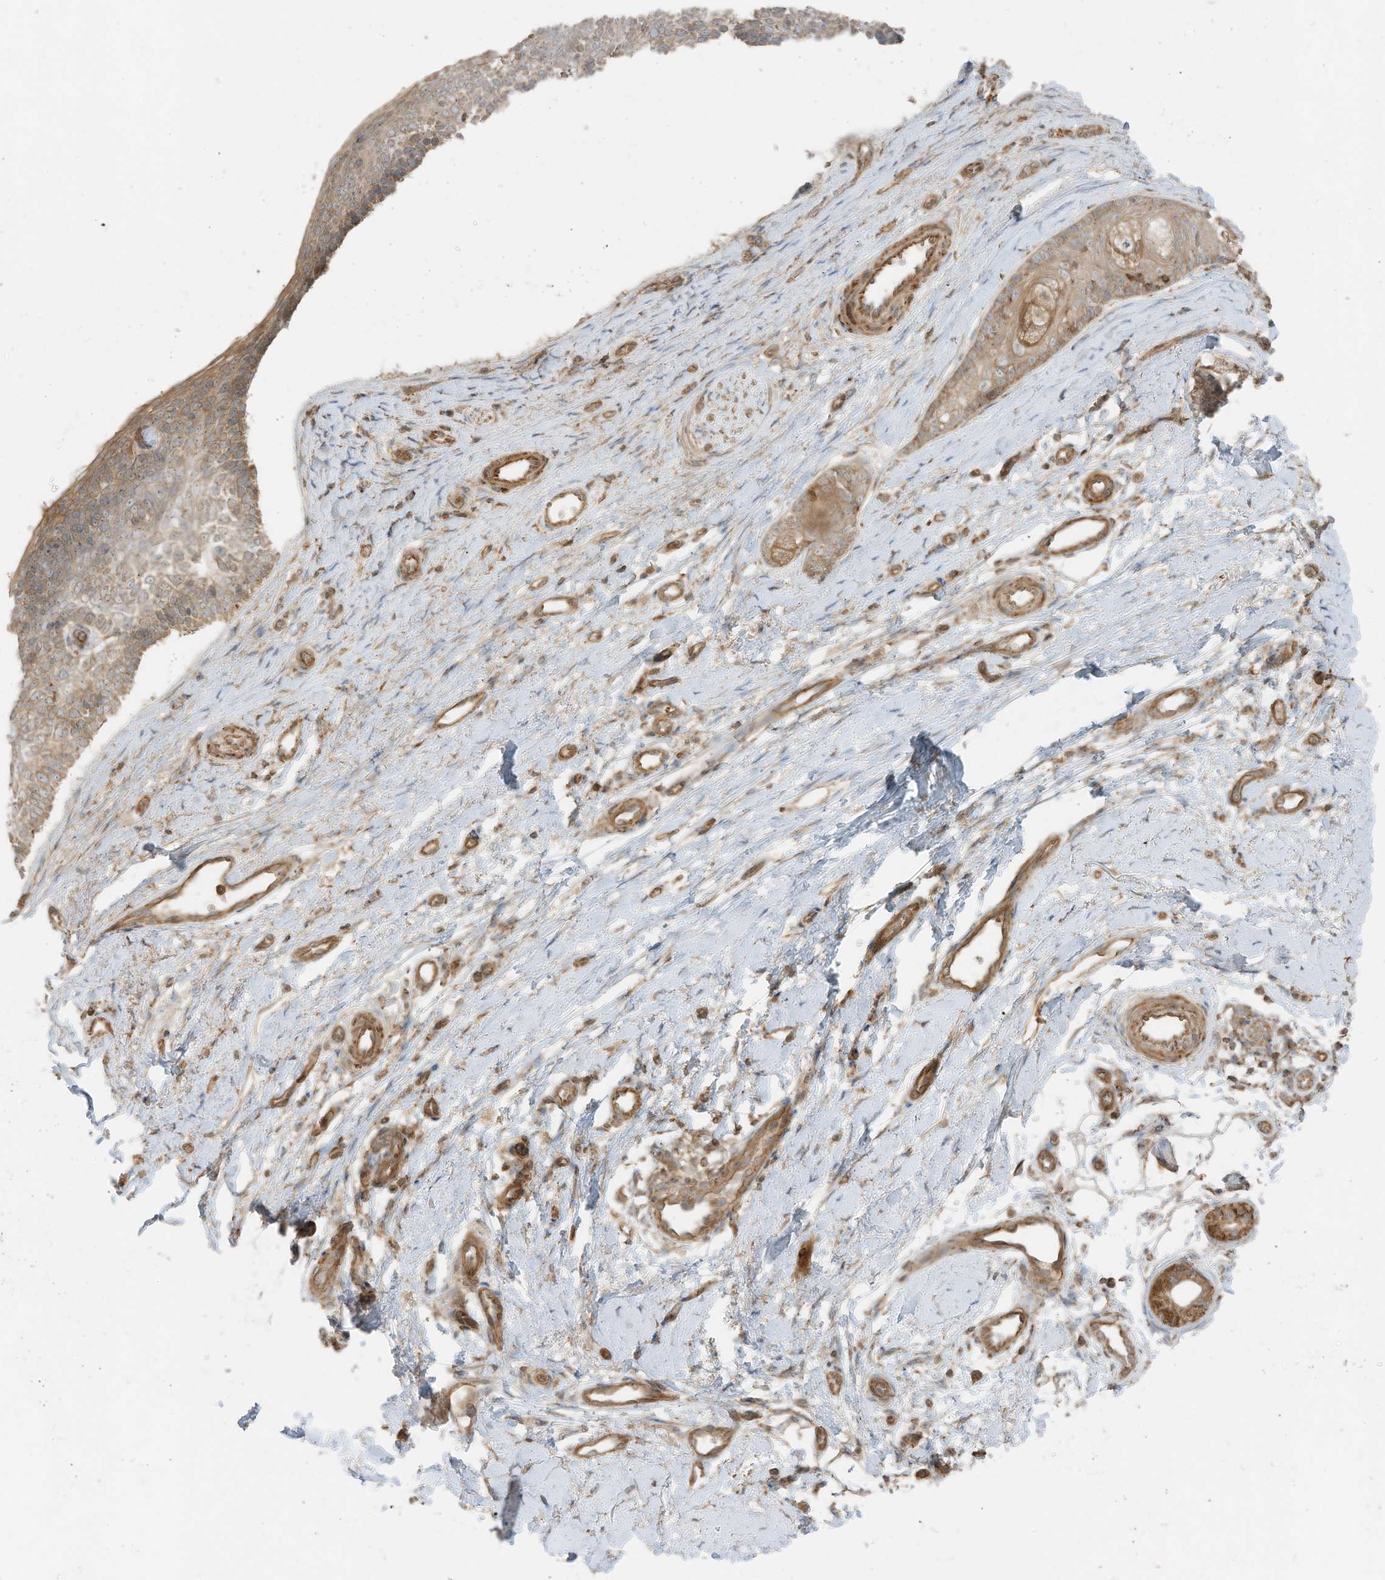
{"staining": {"intensity": "moderate", "quantity": "<25%", "location": "cytoplasmic/membranous"}, "tissue": "skin cancer", "cell_type": "Tumor cells", "image_type": "cancer", "snomed": [{"axis": "morphology", "description": "Basal cell carcinoma"}, {"axis": "topography", "description": "Skin"}], "caption": "A brown stain highlights moderate cytoplasmic/membranous positivity of a protein in basal cell carcinoma (skin) tumor cells.", "gene": "SLC25A12", "patient": {"sex": "female", "age": 81}}